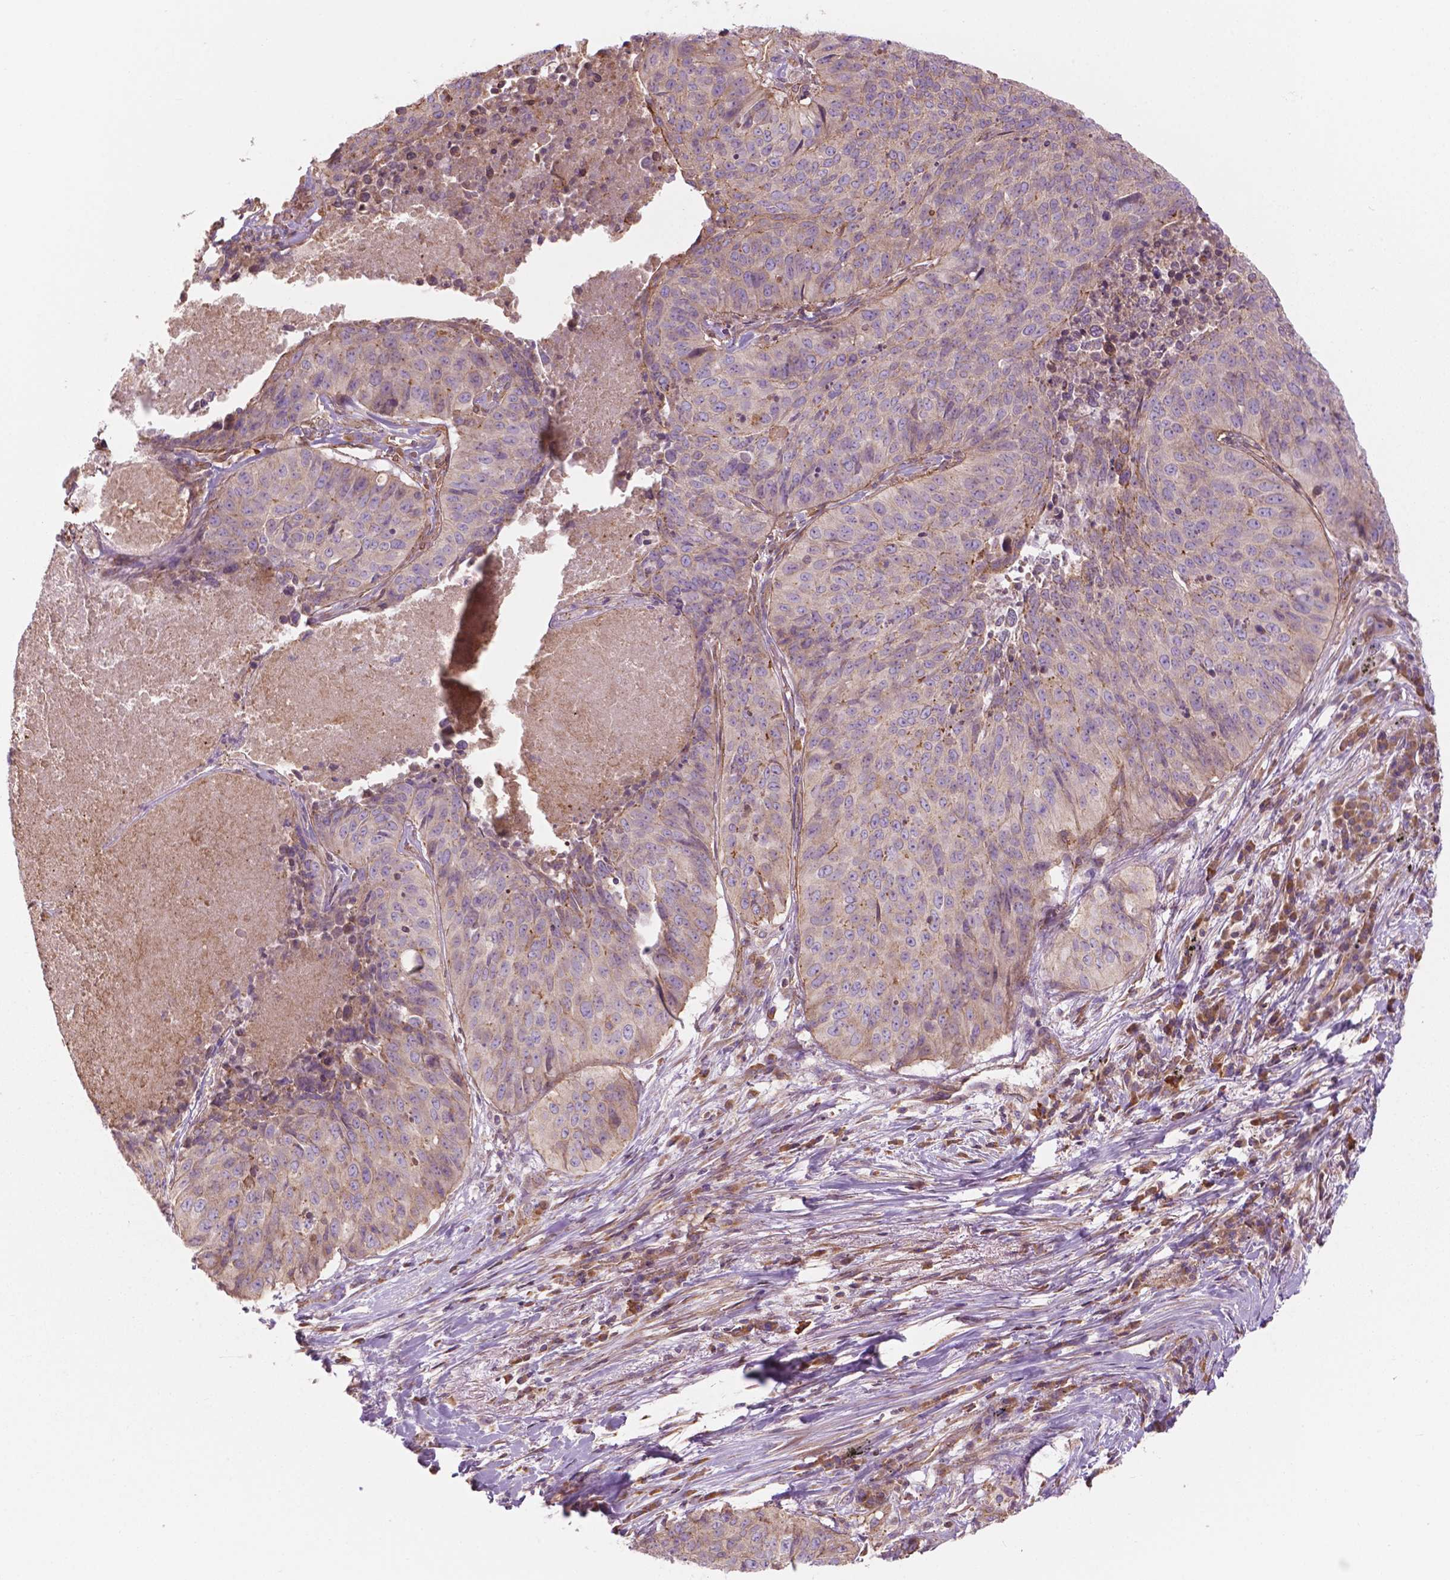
{"staining": {"intensity": "moderate", "quantity": "<25%", "location": "cytoplasmic/membranous"}, "tissue": "lung cancer", "cell_type": "Tumor cells", "image_type": "cancer", "snomed": [{"axis": "morphology", "description": "Normal tissue, NOS"}, {"axis": "morphology", "description": "Squamous cell carcinoma, NOS"}, {"axis": "topography", "description": "Bronchus"}, {"axis": "topography", "description": "Lung"}], "caption": "Human squamous cell carcinoma (lung) stained with a brown dye reveals moderate cytoplasmic/membranous positive expression in about <25% of tumor cells.", "gene": "SURF4", "patient": {"sex": "male", "age": 64}}